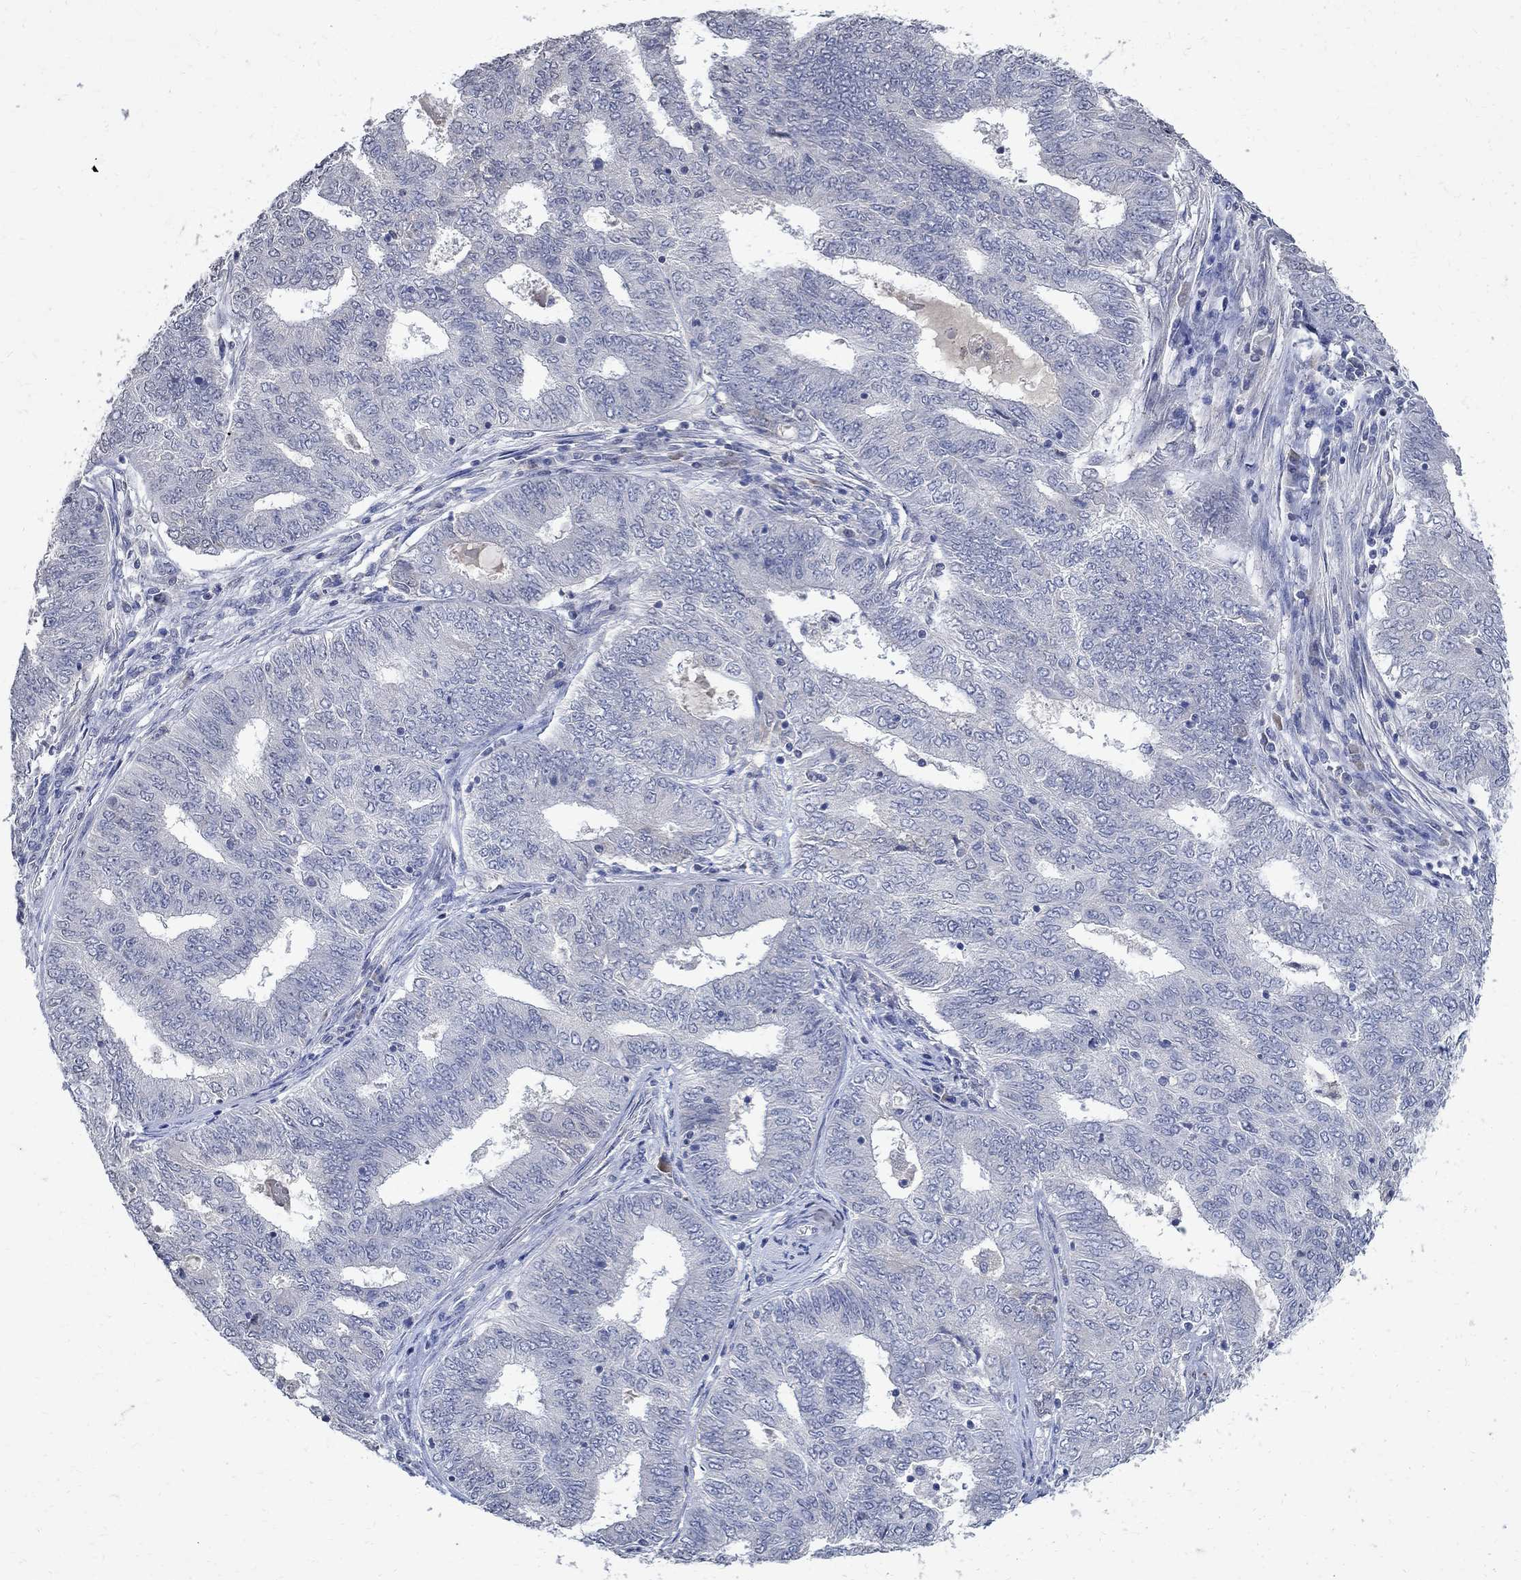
{"staining": {"intensity": "negative", "quantity": "none", "location": "none"}, "tissue": "endometrial cancer", "cell_type": "Tumor cells", "image_type": "cancer", "snomed": [{"axis": "morphology", "description": "Adenocarcinoma, NOS"}, {"axis": "topography", "description": "Endometrium"}], "caption": "This is an immunohistochemistry (IHC) image of human endometrial adenocarcinoma. There is no staining in tumor cells.", "gene": "TMEM169", "patient": {"sex": "female", "age": 62}}